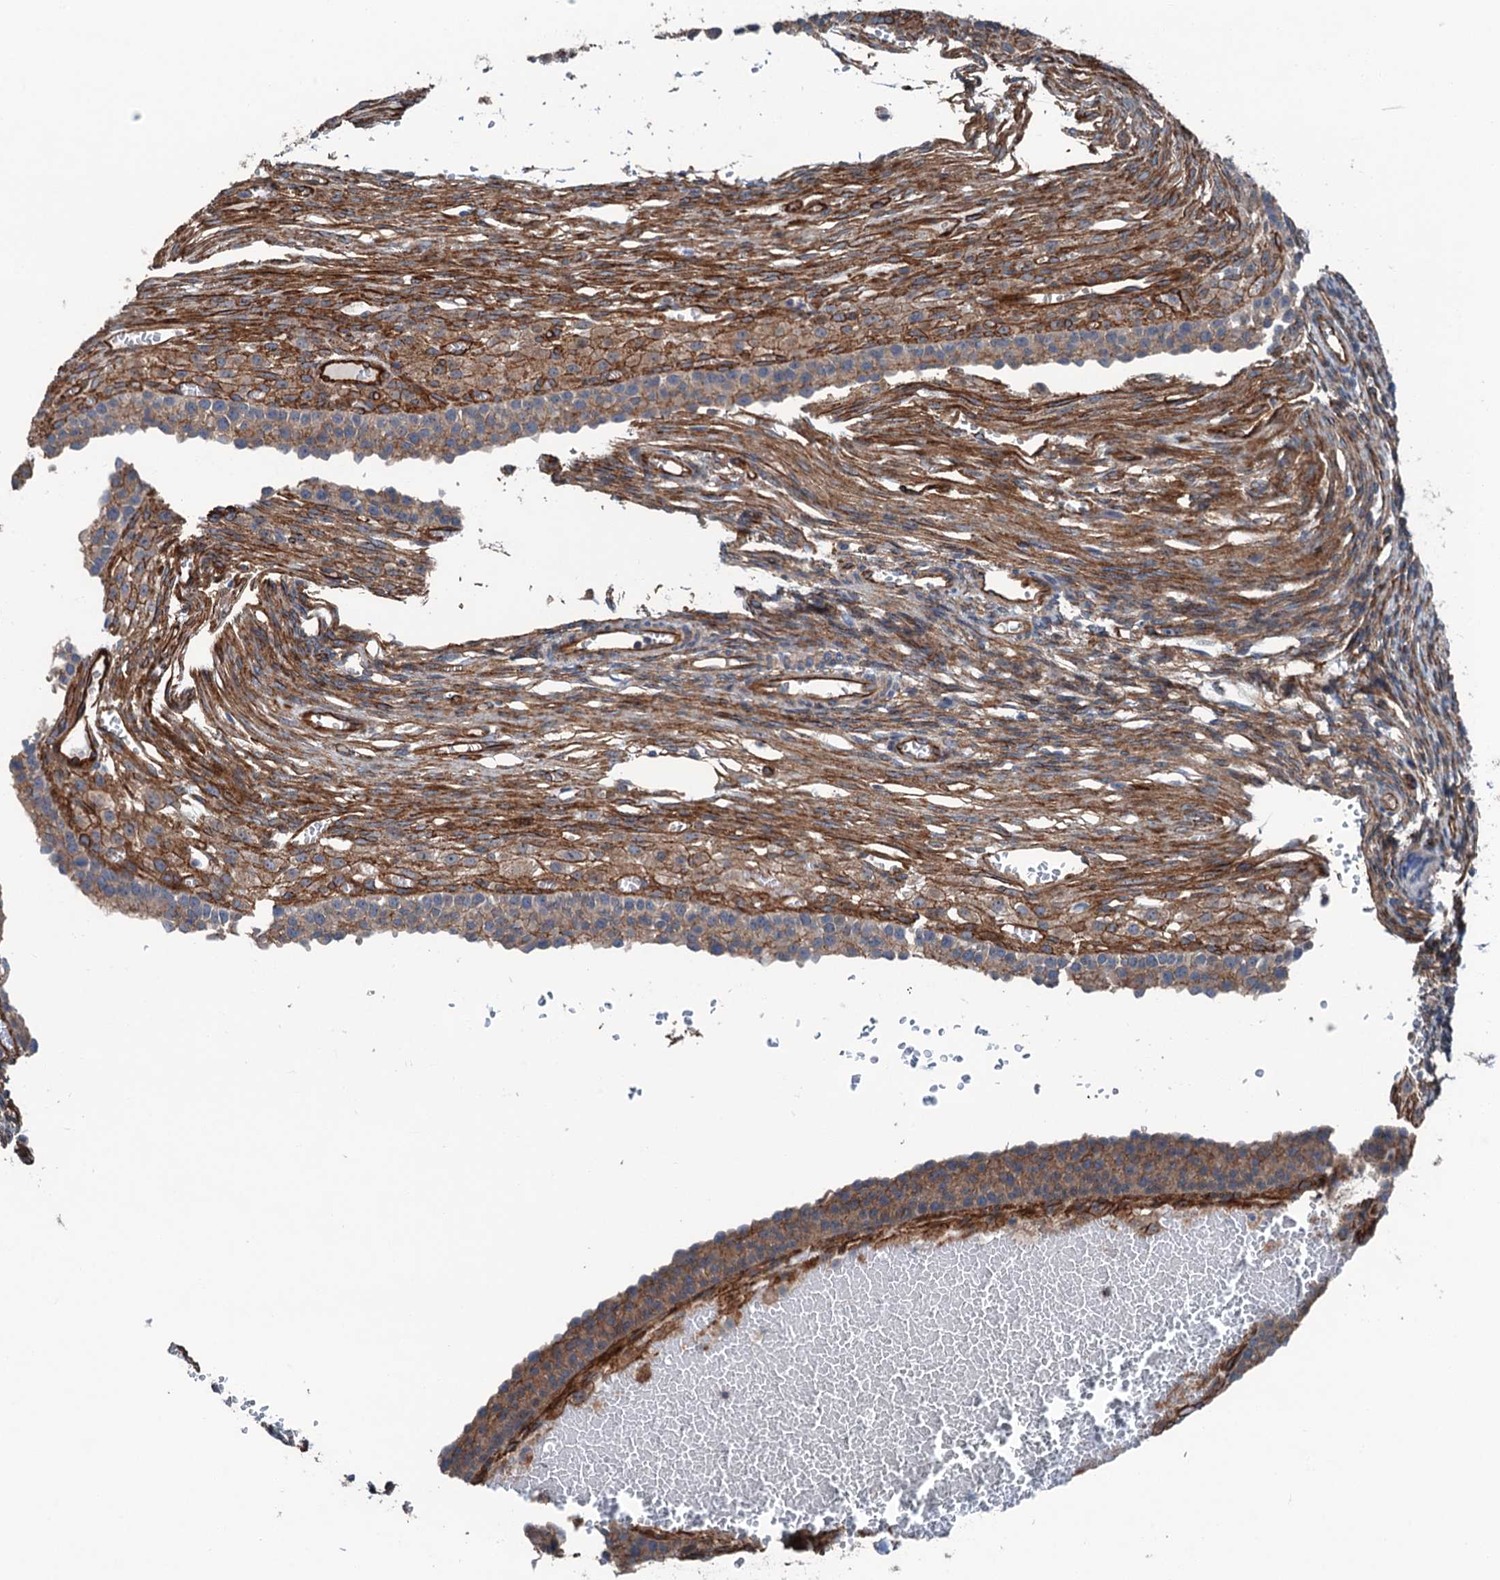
{"staining": {"intensity": "moderate", "quantity": ">75%", "location": "cytoplasmic/membranous"}, "tissue": "ovary", "cell_type": "Follicle cells", "image_type": "normal", "snomed": [{"axis": "morphology", "description": "Normal tissue, NOS"}, {"axis": "topography", "description": "Ovary"}], "caption": "A photomicrograph of ovary stained for a protein shows moderate cytoplasmic/membranous brown staining in follicle cells.", "gene": "NMRAL1", "patient": {"sex": "female", "age": 39}}